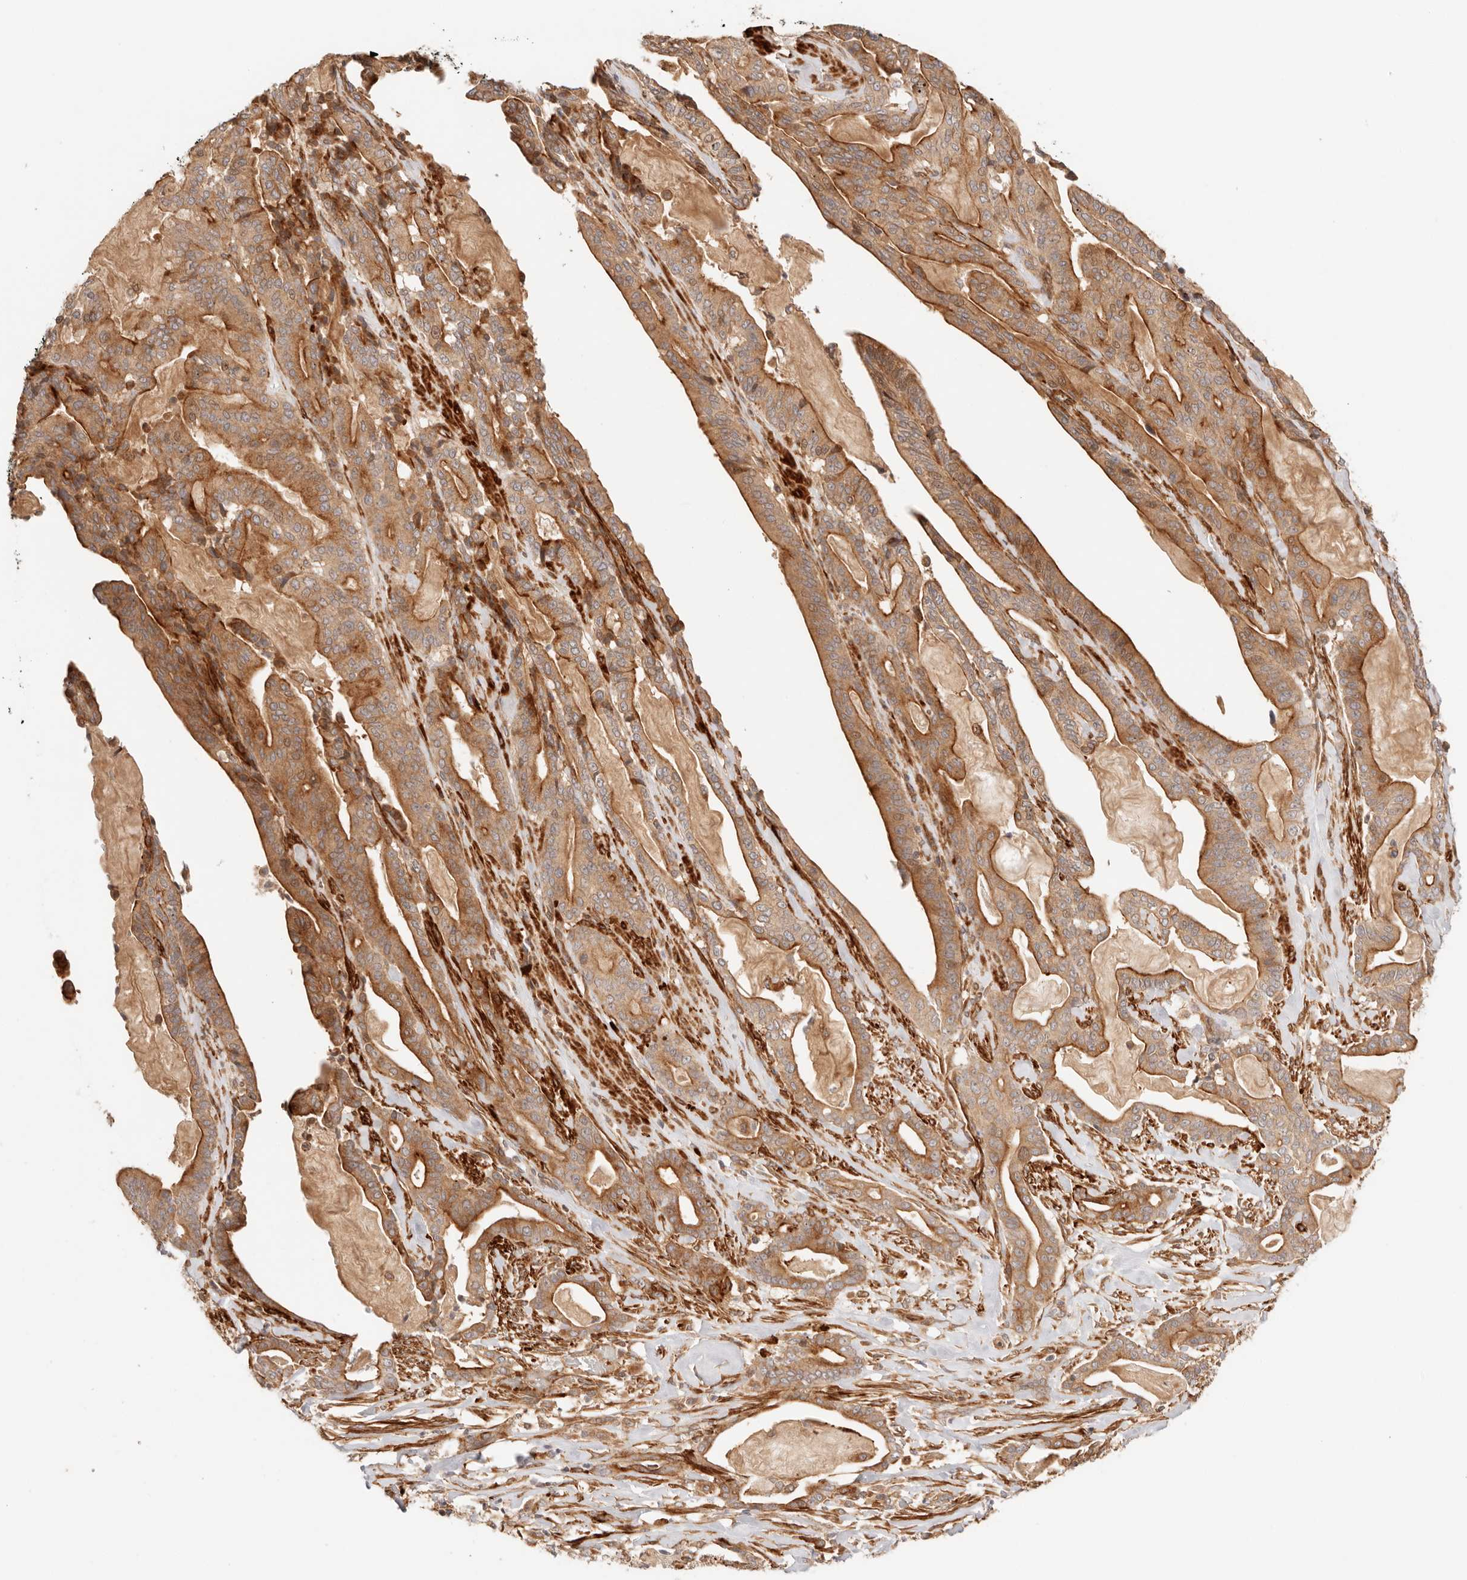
{"staining": {"intensity": "strong", "quantity": "25%-75%", "location": "cytoplasmic/membranous"}, "tissue": "pancreatic cancer", "cell_type": "Tumor cells", "image_type": "cancer", "snomed": [{"axis": "morphology", "description": "Adenocarcinoma, NOS"}, {"axis": "topography", "description": "Pancreas"}], "caption": "High-power microscopy captured an IHC photomicrograph of adenocarcinoma (pancreatic), revealing strong cytoplasmic/membranous expression in about 25%-75% of tumor cells.", "gene": "IL1R2", "patient": {"sex": "male", "age": 63}}